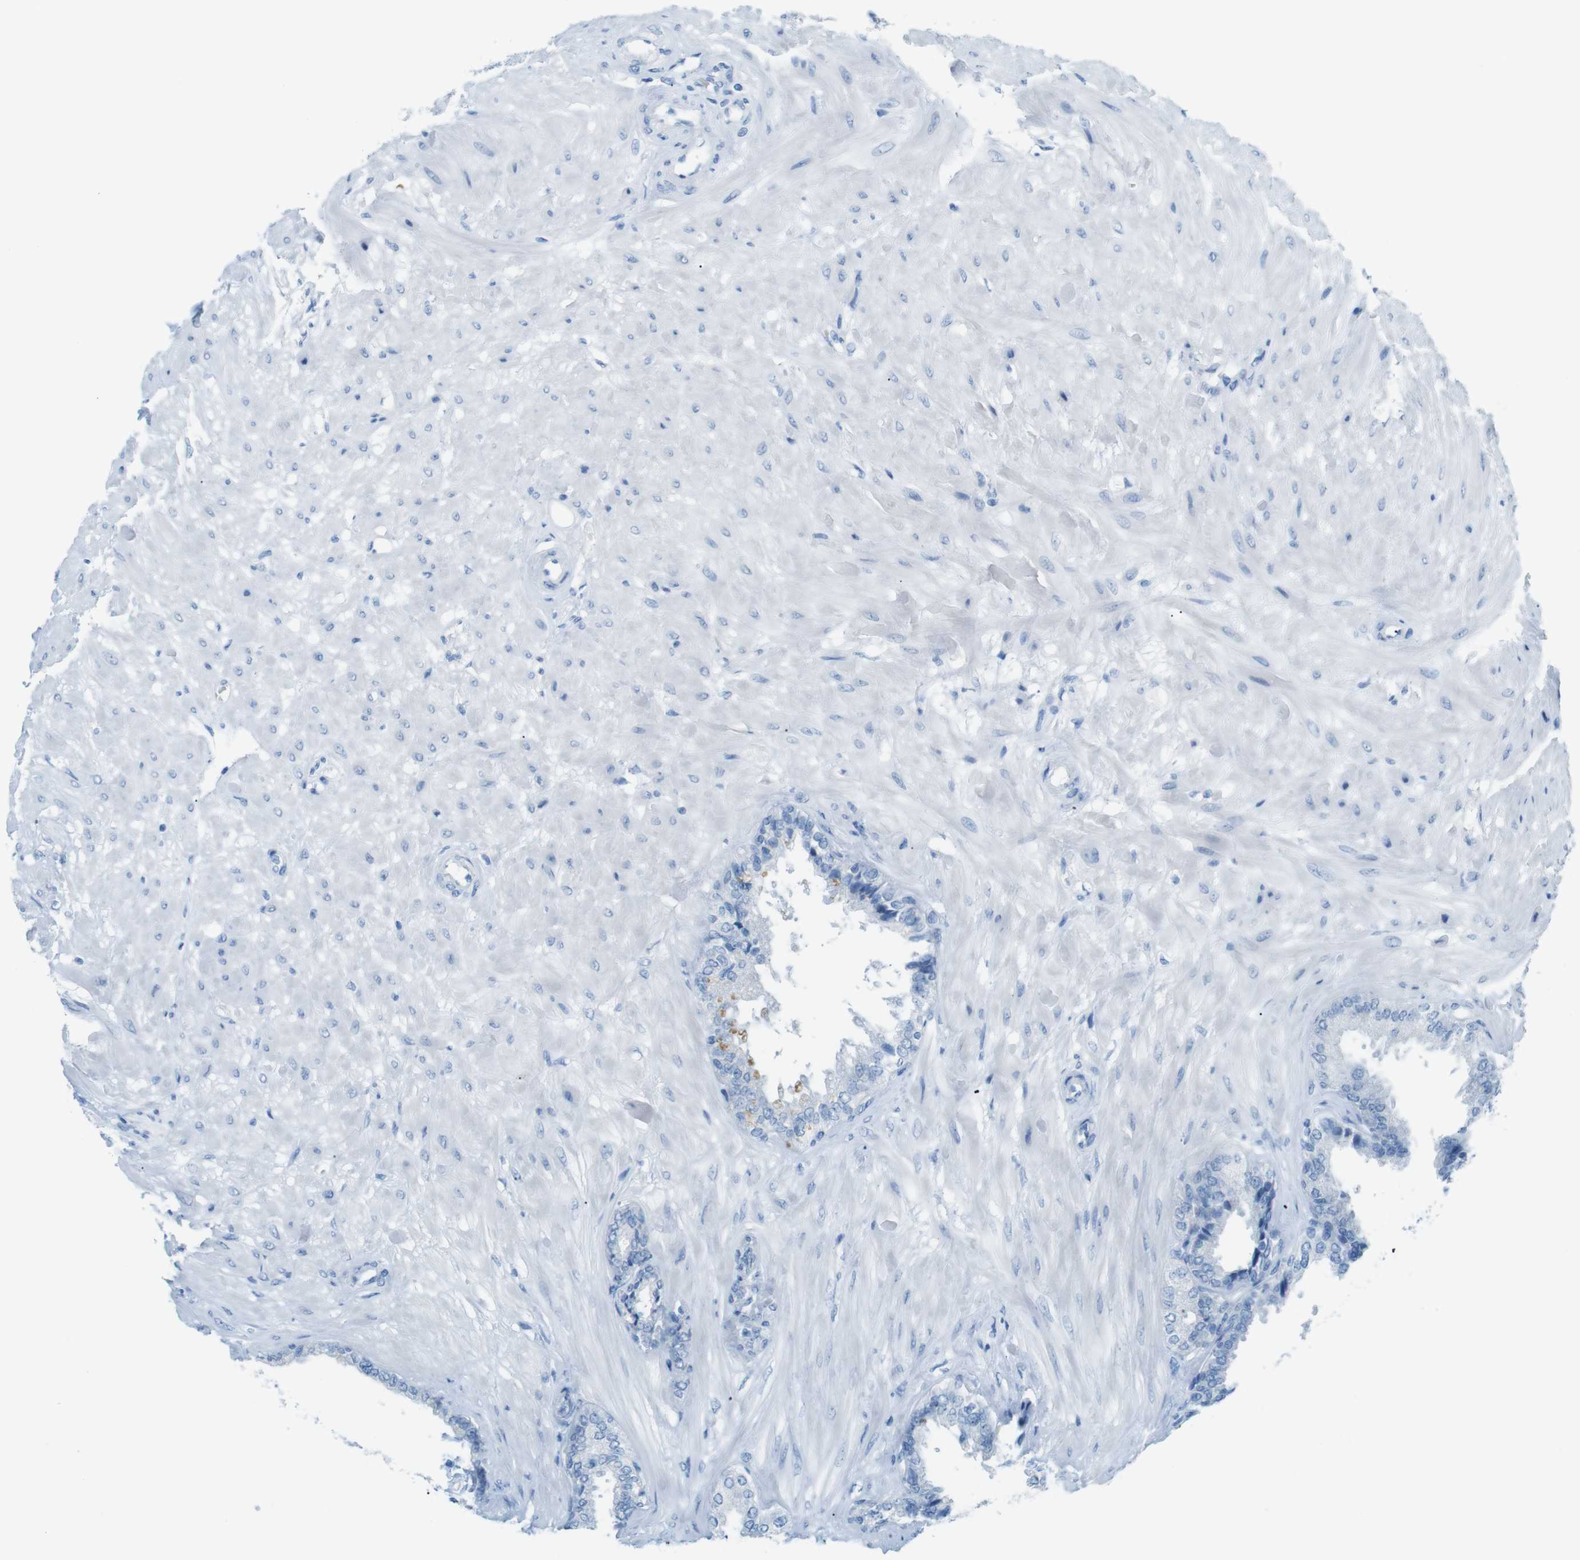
{"staining": {"intensity": "negative", "quantity": "none", "location": "none"}, "tissue": "seminal vesicle", "cell_type": "Glandular cells", "image_type": "normal", "snomed": [{"axis": "morphology", "description": "Normal tissue, NOS"}, {"axis": "topography", "description": "Seminal veicle"}], "caption": "This is an immunohistochemistry (IHC) photomicrograph of benign human seminal vesicle. There is no positivity in glandular cells.", "gene": "MCEMP1", "patient": {"sex": "male", "age": 46}}